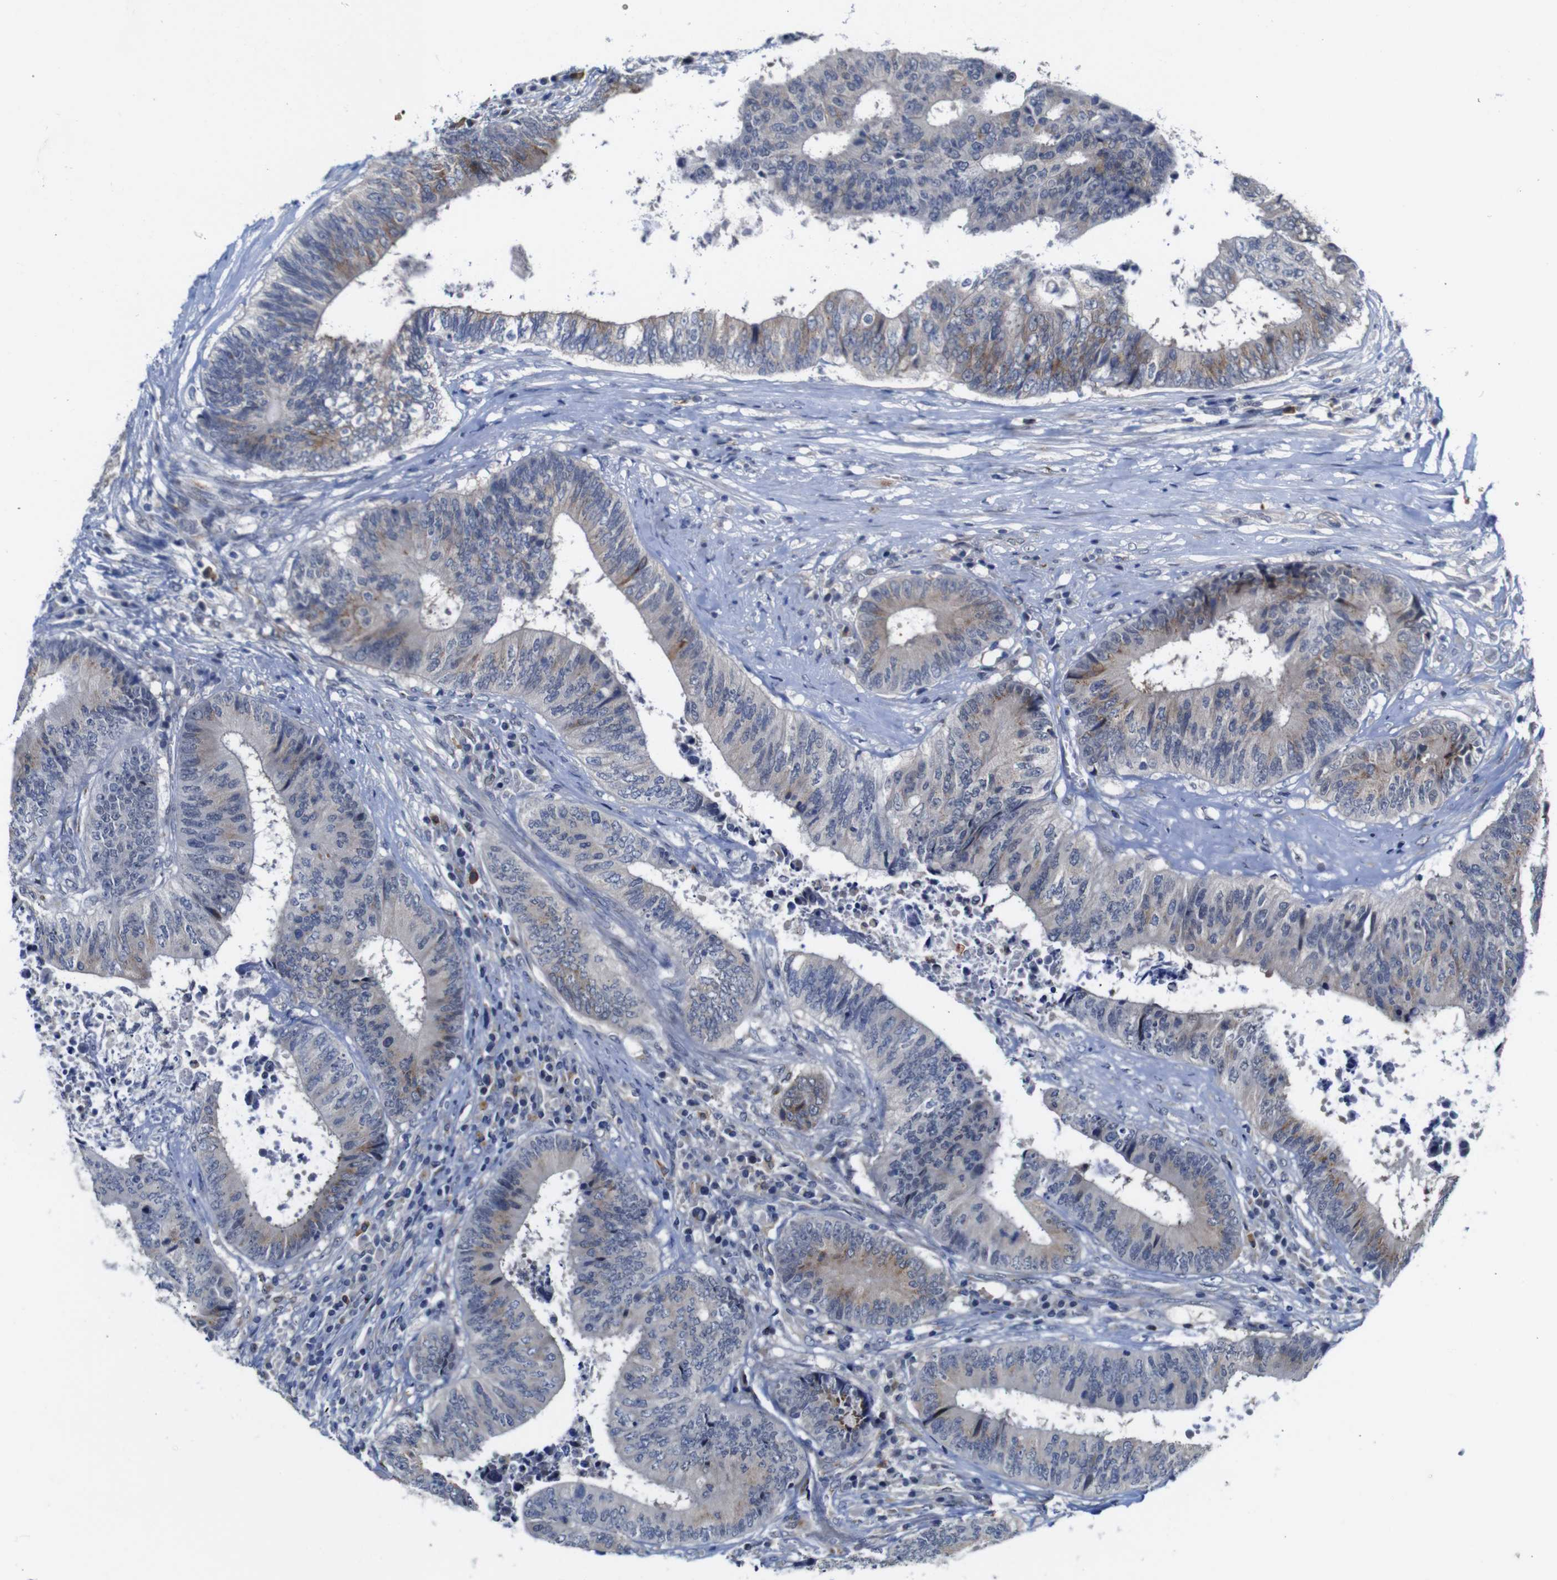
{"staining": {"intensity": "moderate", "quantity": "<25%", "location": "cytoplasmic/membranous"}, "tissue": "colorectal cancer", "cell_type": "Tumor cells", "image_type": "cancer", "snomed": [{"axis": "morphology", "description": "Adenocarcinoma, NOS"}, {"axis": "topography", "description": "Rectum"}], "caption": "This is an image of immunohistochemistry (IHC) staining of colorectal cancer (adenocarcinoma), which shows moderate staining in the cytoplasmic/membranous of tumor cells.", "gene": "FURIN", "patient": {"sex": "male", "age": 72}}